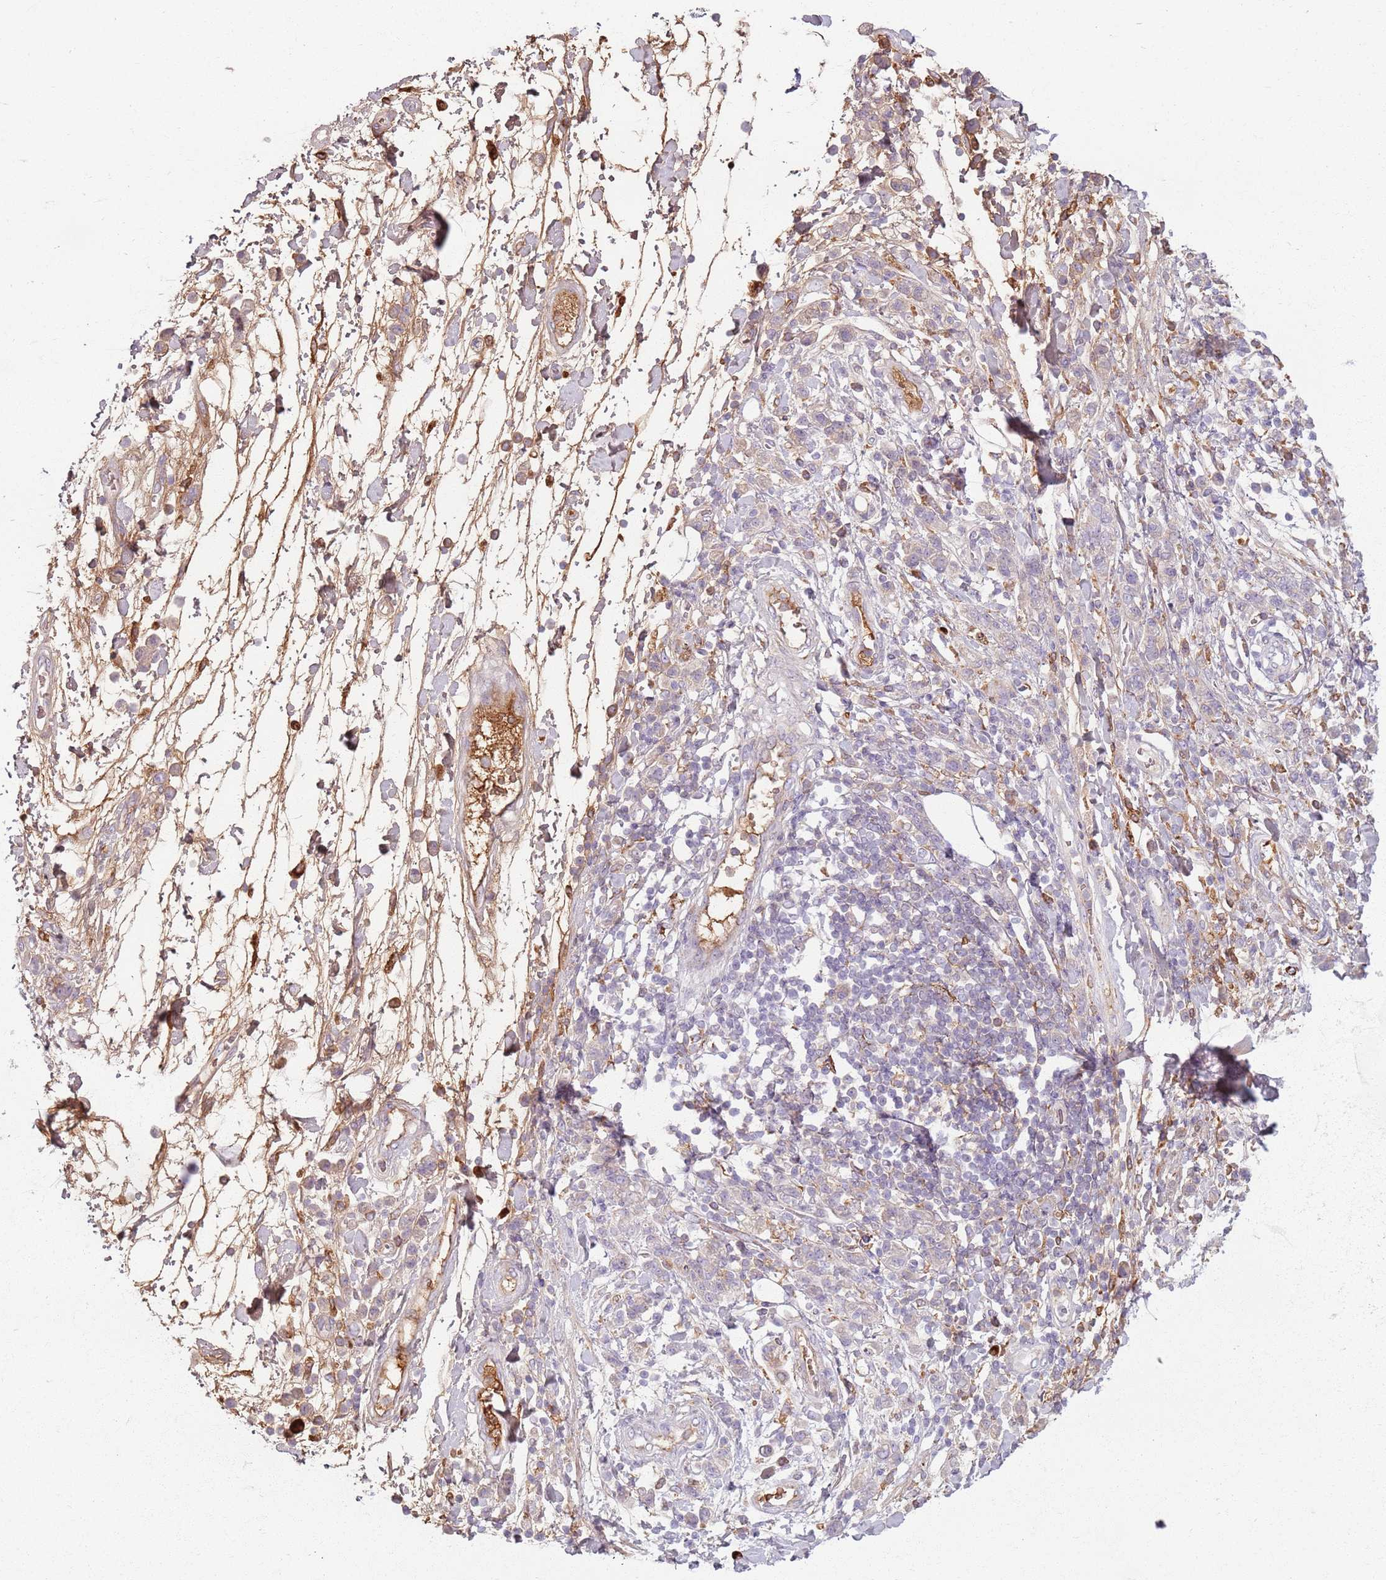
{"staining": {"intensity": "negative", "quantity": "none", "location": "none"}, "tissue": "stomach cancer", "cell_type": "Tumor cells", "image_type": "cancer", "snomed": [{"axis": "morphology", "description": "Adenocarcinoma, NOS"}, {"axis": "topography", "description": "Stomach"}], "caption": "High power microscopy histopathology image of an IHC histopathology image of stomach adenocarcinoma, revealing no significant positivity in tumor cells. Brightfield microscopy of immunohistochemistry (IHC) stained with DAB (brown) and hematoxylin (blue), captured at high magnification.", "gene": "COLGALT1", "patient": {"sex": "male", "age": 77}}